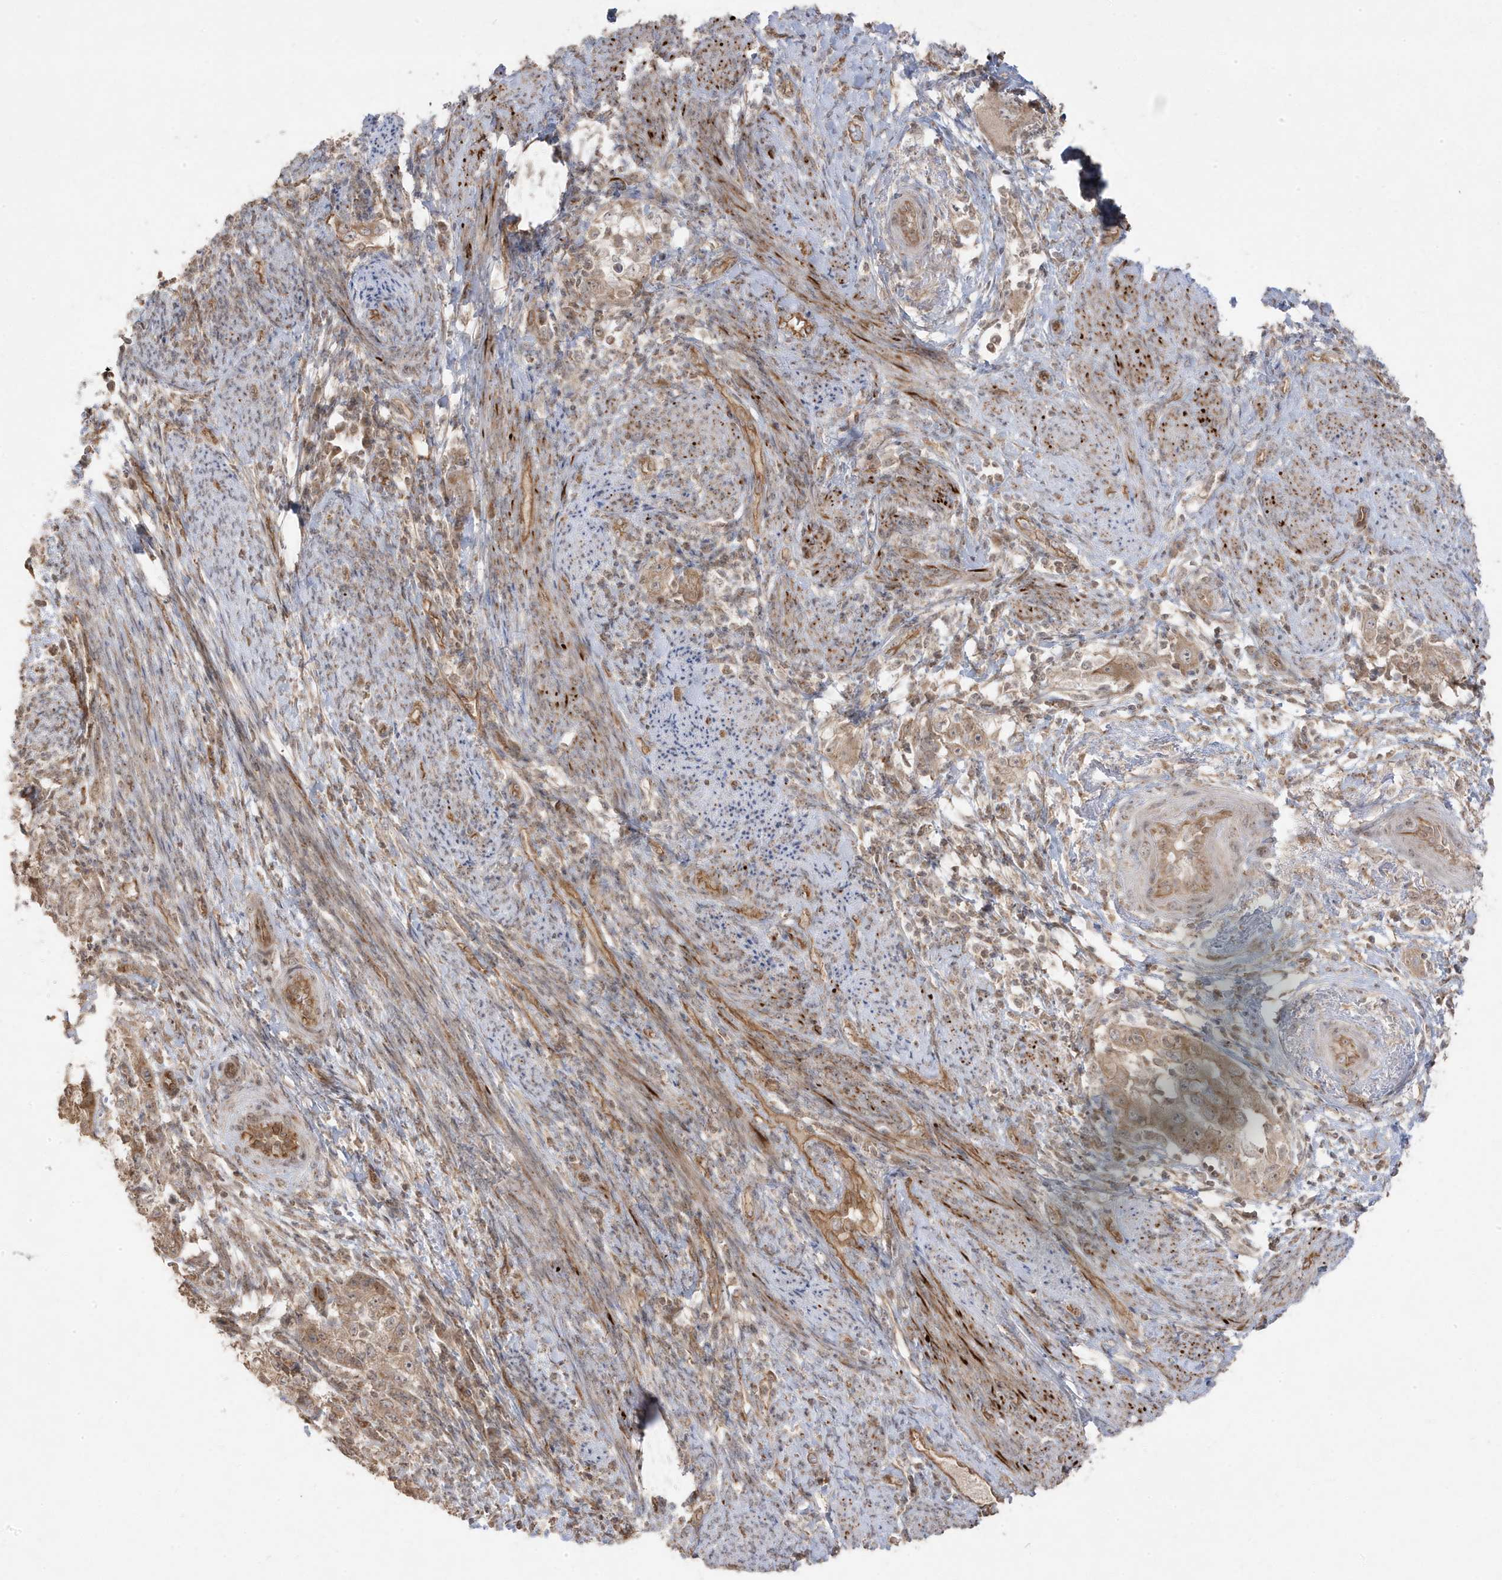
{"staining": {"intensity": "weak", "quantity": ">75%", "location": "cytoplasmic/membranous"}, "tissue": "endometrial cancer", "cell_type": "Tumor cells", "image_type": "cancer", "snomed": [{"axis": "morphology", "description": "Adenocarcinoma, NOS"}, {"axis": "topography", "description": "Endometrium"}], "caption": "Endometrial adenocarcinoma was stained to show a protein in brown. There is low levels of weak cytoplasmic/membranous staining in approximately >75% of tumor cells. (DAB IHC, brown staining for protein, blue staining for nuclei).", "gene": "DNAJC12", "patient": {"sex": "female", "age": 85}}